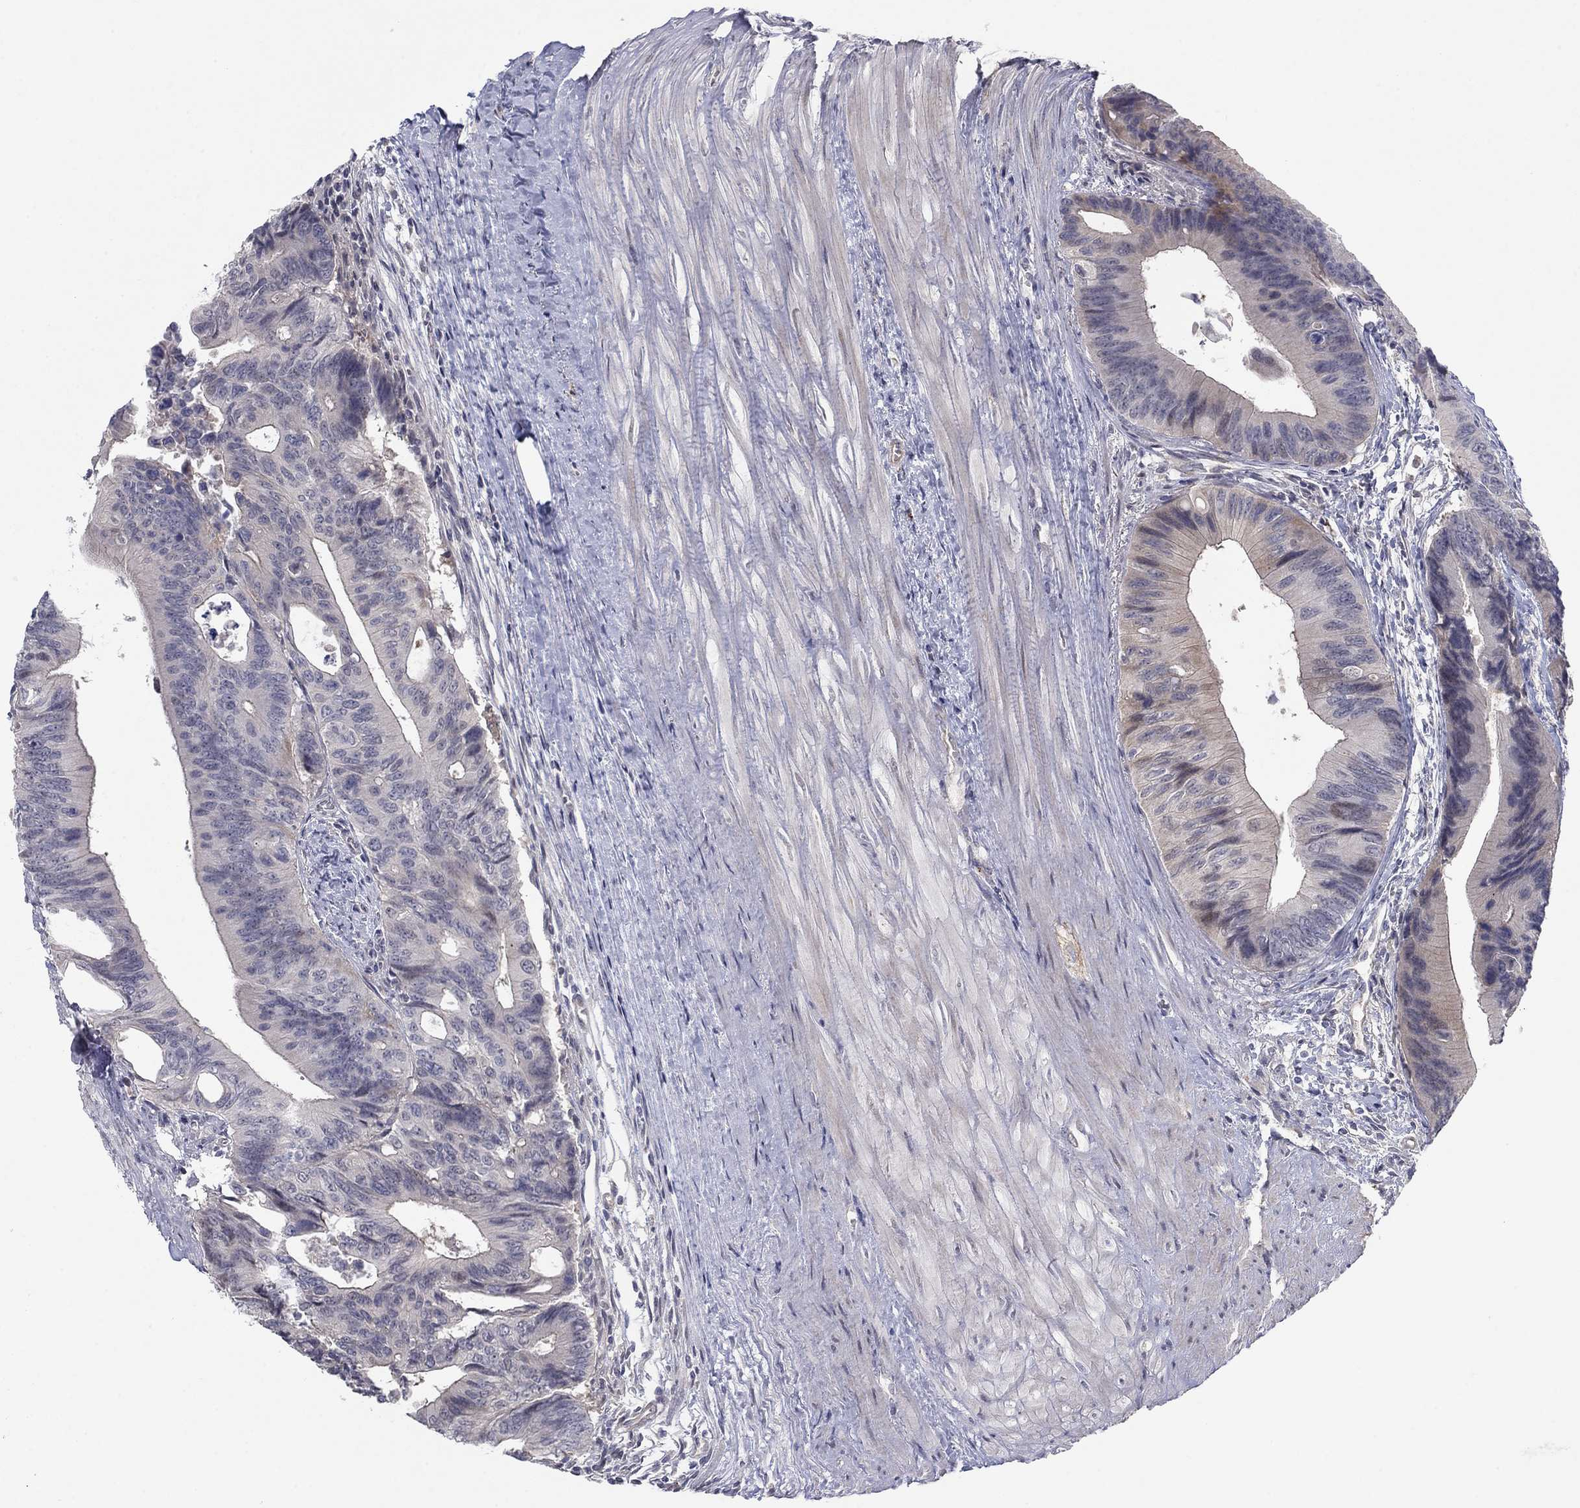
{"staining": {"intensity": "negative", "quantity": "none", "location": "none"}, "tissue": "colorectal cancer", "cell_type": "Tumor cells", "image_type": "cancer", "snomed": [{"axis": "morphology", "description": "Normal tissue, NOS"}, {"axis": "morphology", "description": "Adenocarcinoma, NOS"}, {"axis": "topography", "description": "Colon"}], "caption": "Colorectal adenocarcinoma was stained to show a protein in brown. There is no significant expression in tumor cells.", "gene": "AMN1", "patient": {"sex": "male", "age": 65}}